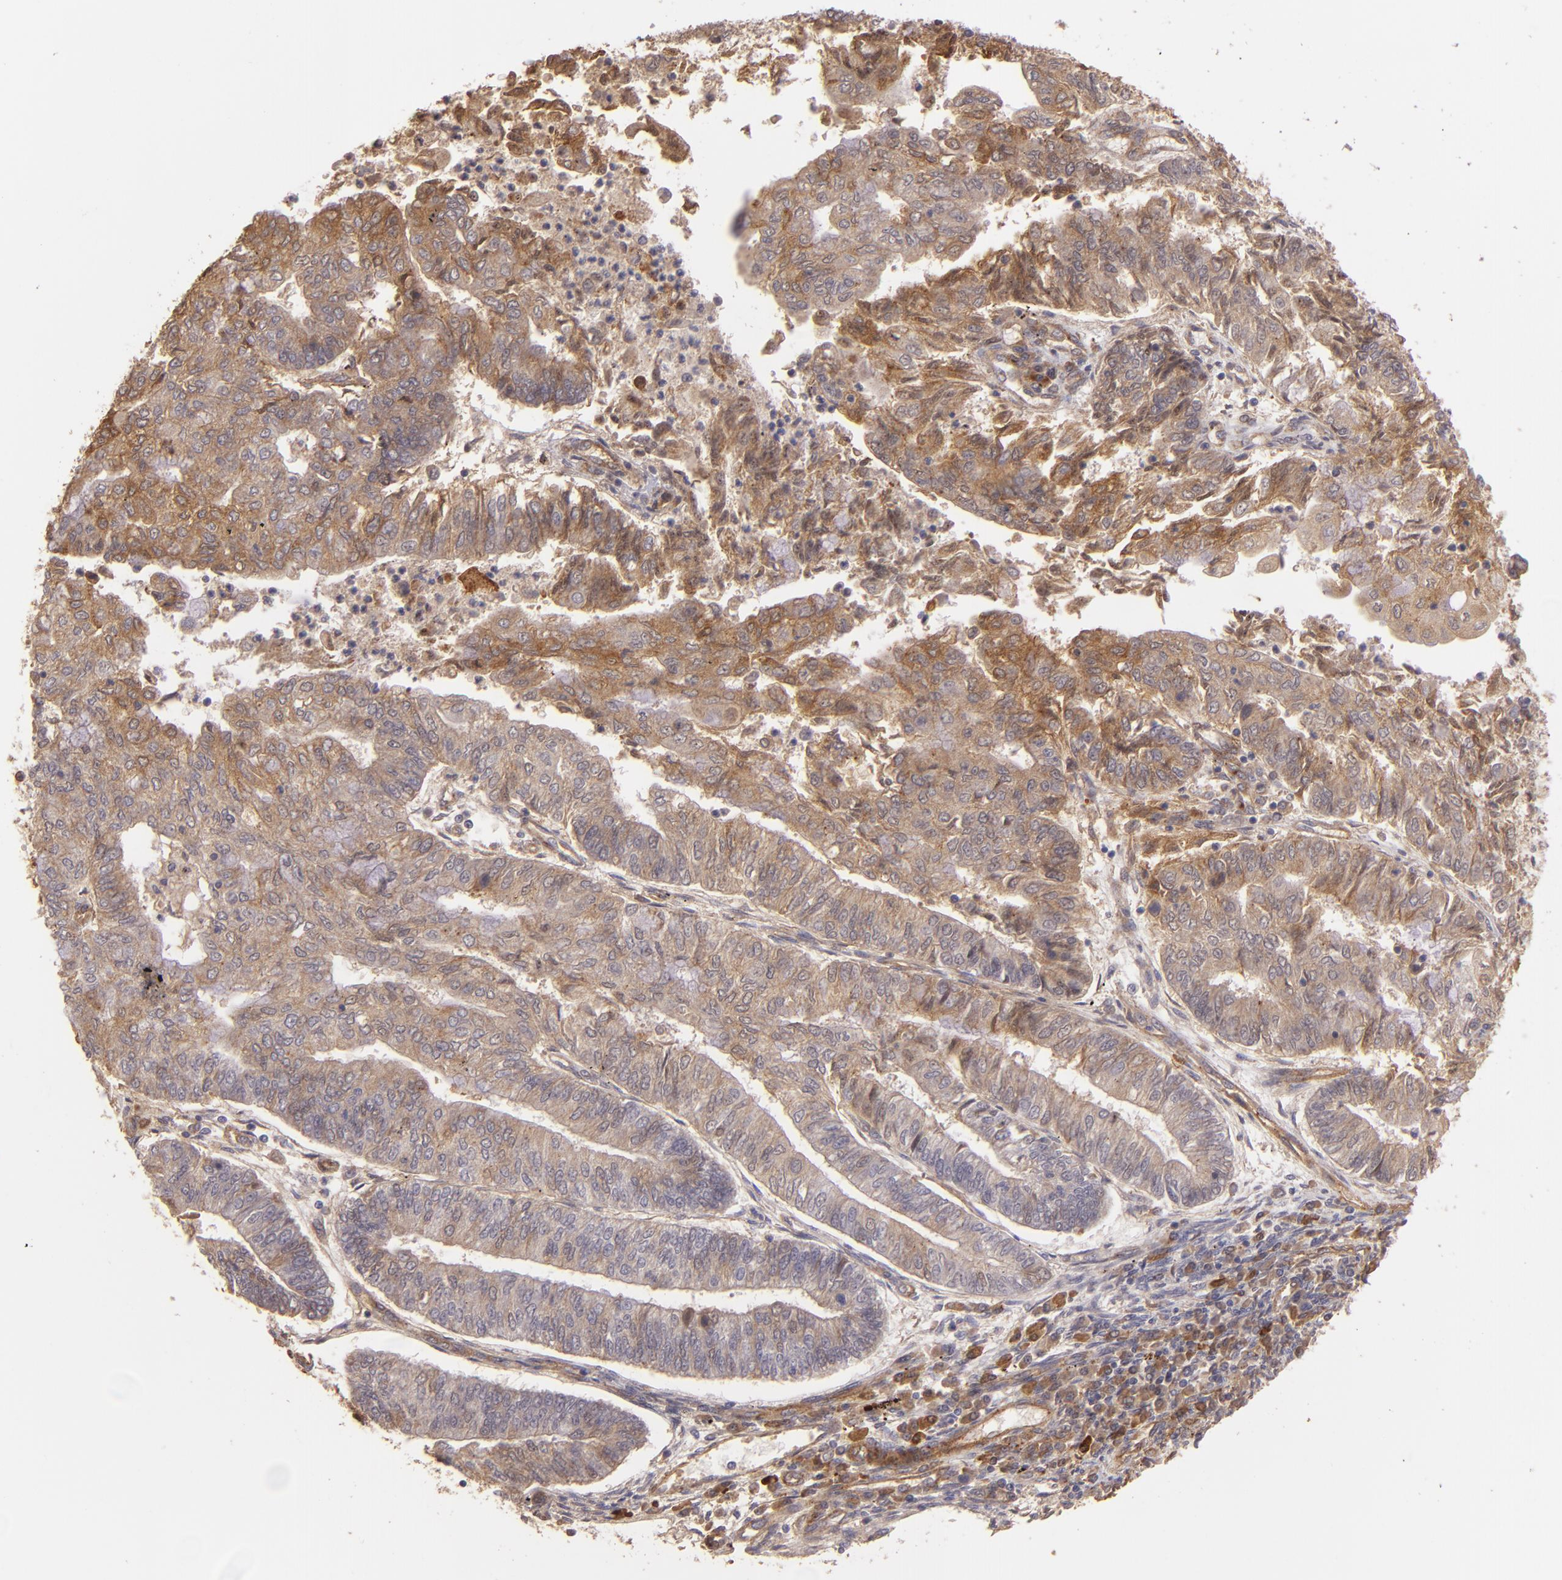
{"staining": {"intensity": "moderate", "quantity": ">75%", "location": "cytoplasmic/membranous"}, "tissue": "endometrial cancer", "cell_type": "Tumor cells", "image_type": "cancer", "snomed": [{"axis": "morphology", "description": "Adenocarcinoma, NOS"}, {"axis": "topography", "description": "Endometrium"}], "caption": "Tumor cells show medium levels of moderate cytoplasmic/membranous staining in approximately >75% of cells in endometrial cancer (adenocarcinoma). The staining is performed using DAB brown chromogen to label protein expression. The nuclei are counter-stained blue using hematoxylin.", "gene": "ECE1", "patient": {"sex": "female", "age": 59}}